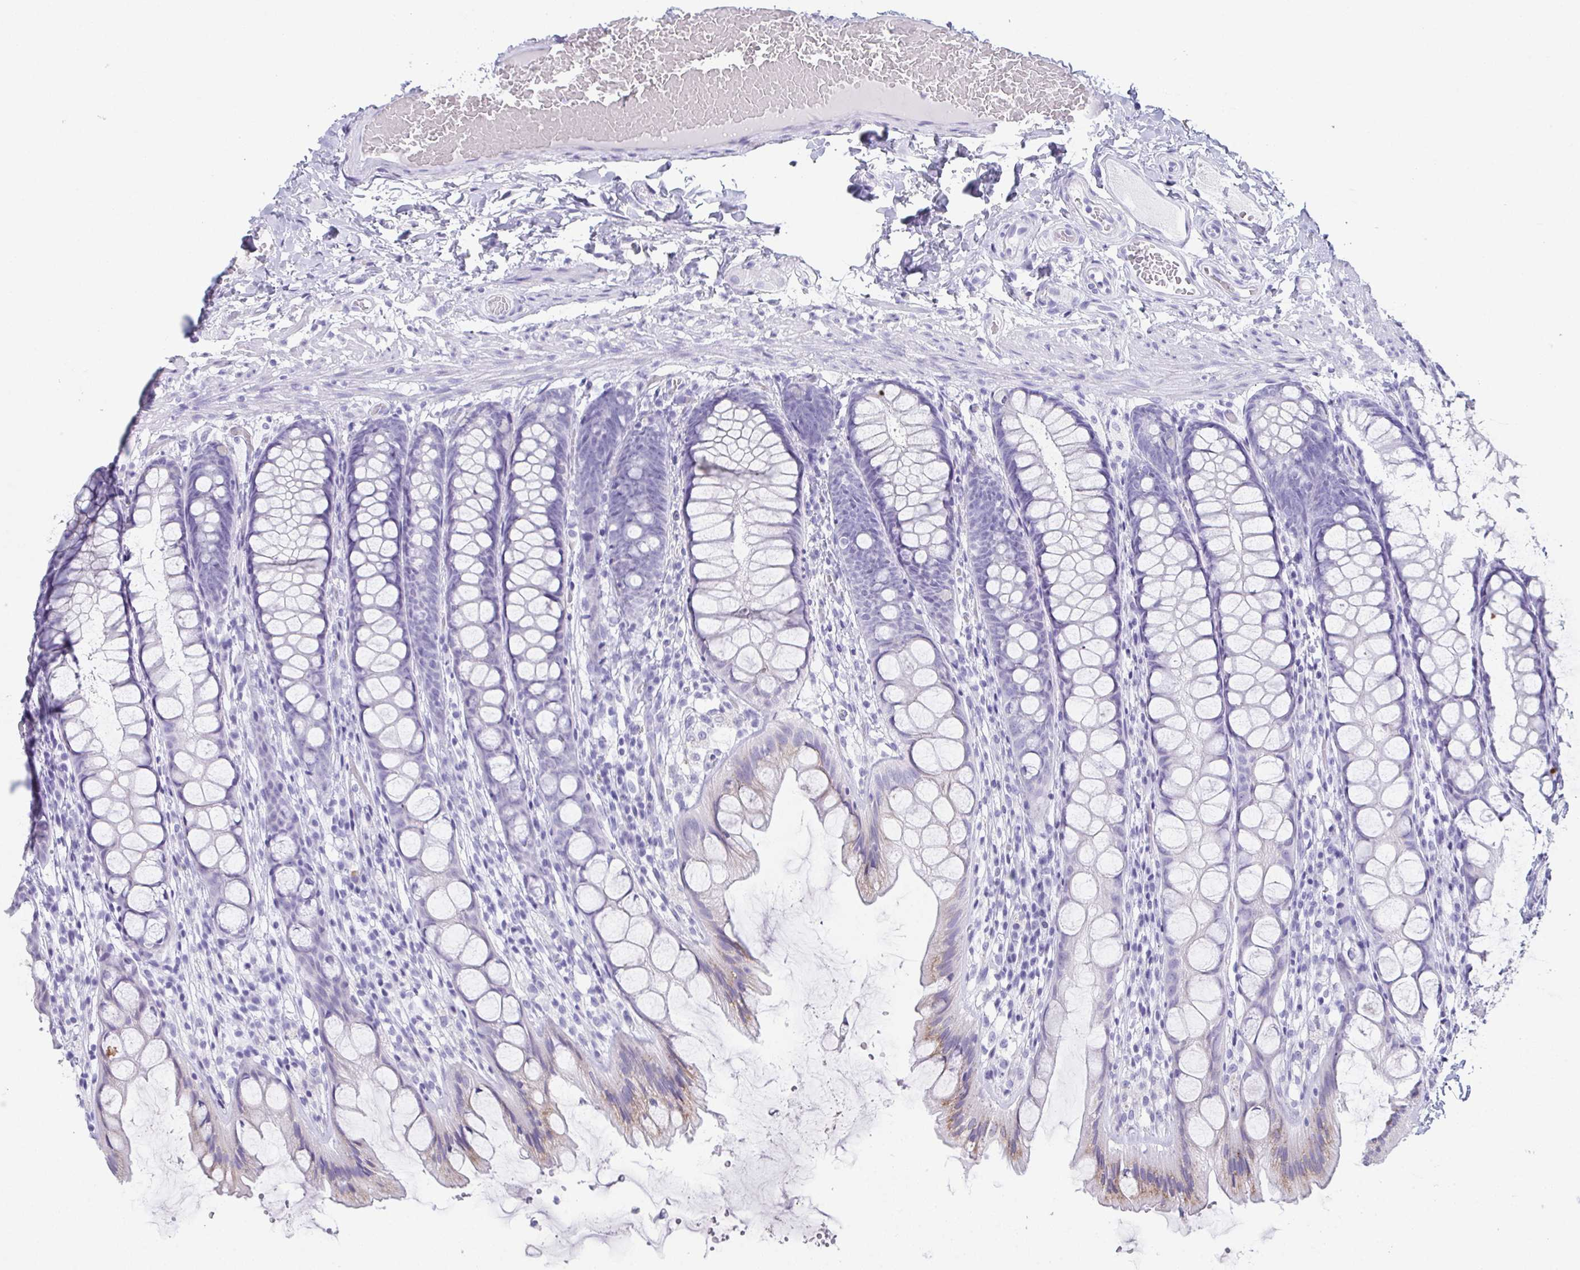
{"staining": {"intensity": "negative", "quantity": "none", "location": "none"}, "tissue": "colon", "cell_type": "Endothelial cells", "image_type": "normal", "snomed": [{"axis": "morphology", "description": "Normal tissue, NOS"}, {"axis": "topography", "description": "Colon"}], "caption": "Endothelial cells are negative for brown protein staining in unremarkable colon. (DAB immunohistochemistry (IHC), high magnification).", "gene": "TEX19", "patient": {"sex": "male", "age": 47}}